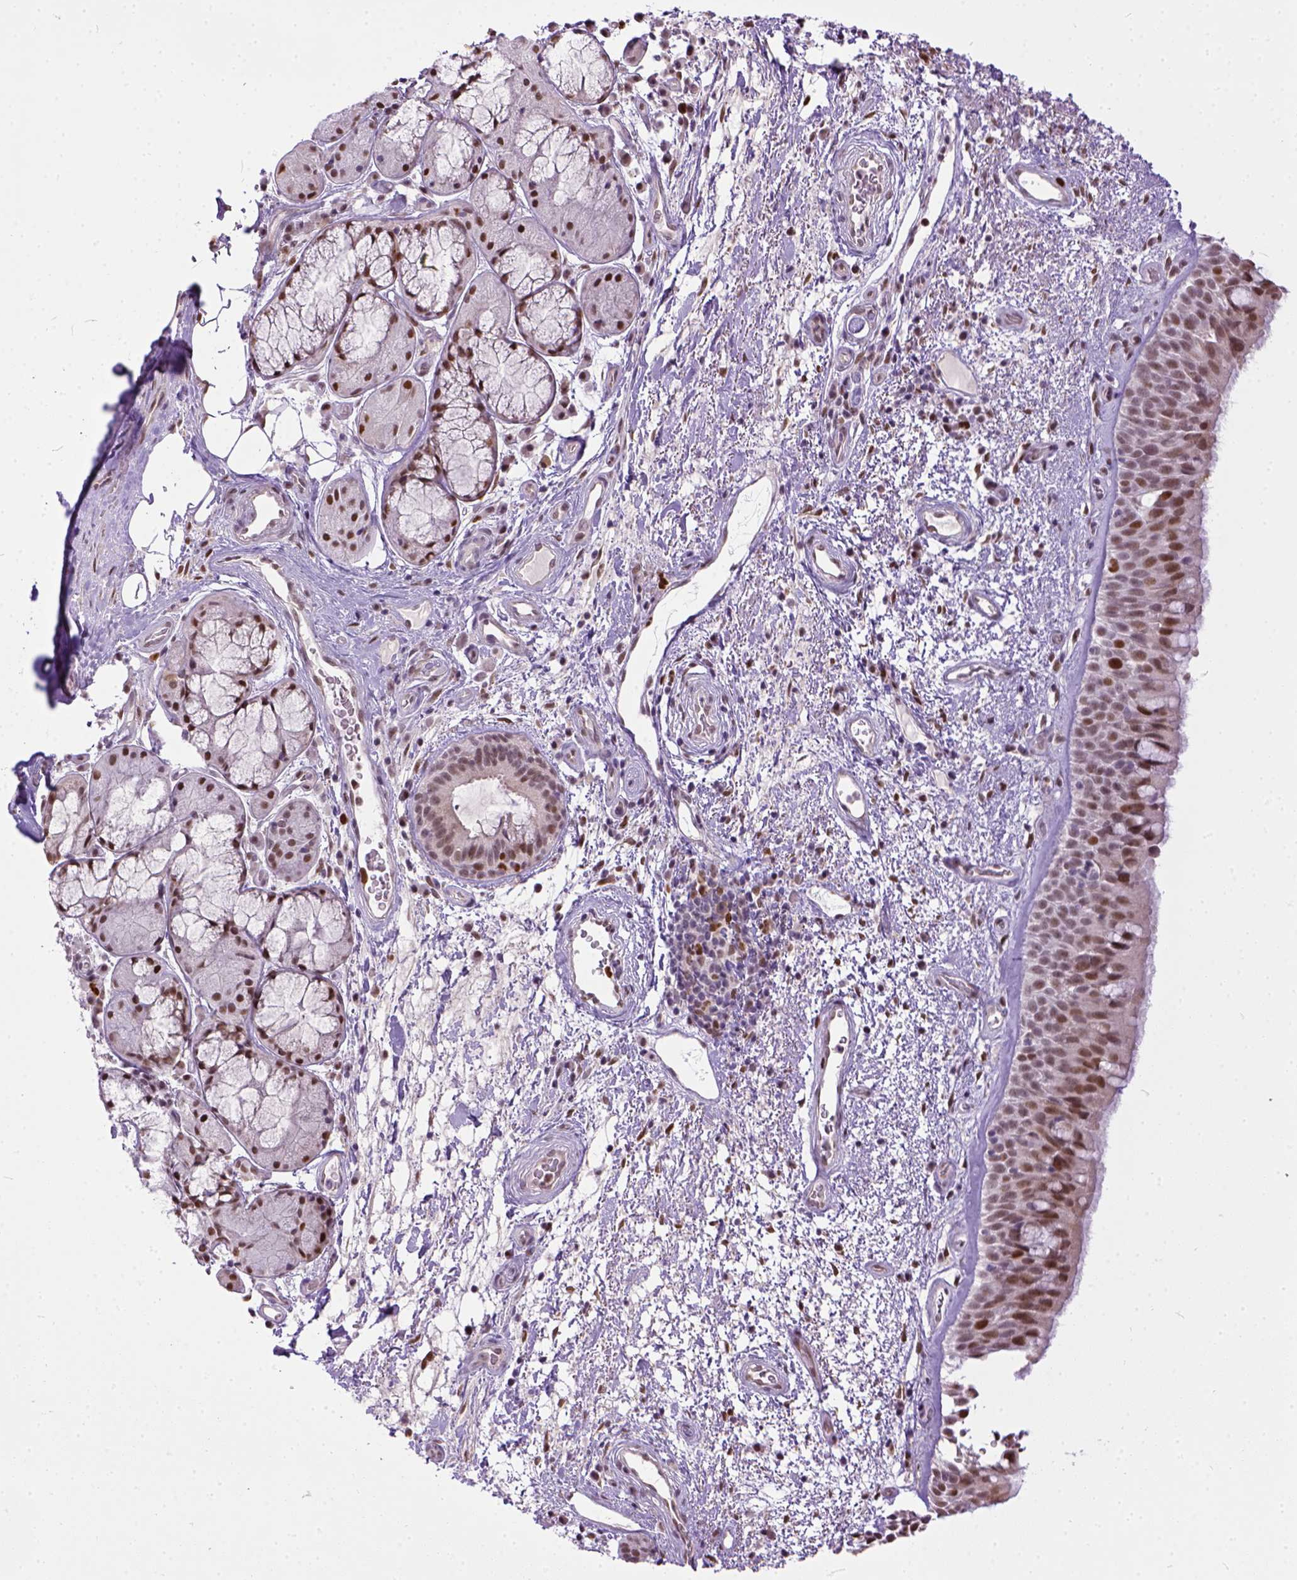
{"staining": {"intensity": "moderate", "quantity": ">75%", "location": "nuclear"}, "tissue": "bronchus", "cell_type": "Respiratory epithelial cells", "image_type": "normal", "snomed": [{"axis": "morphology", "description": "Normal tissue, NOS"}, {"axis": "topography", "description": "Bronchus"}], "caption": "Protein staining of normal bronchus reveals moderate nuclear positivity in about >75% of respiratory epithelial cells.", "gene": "ERCC1", "patient": {"sex": "male", "age": 48}}